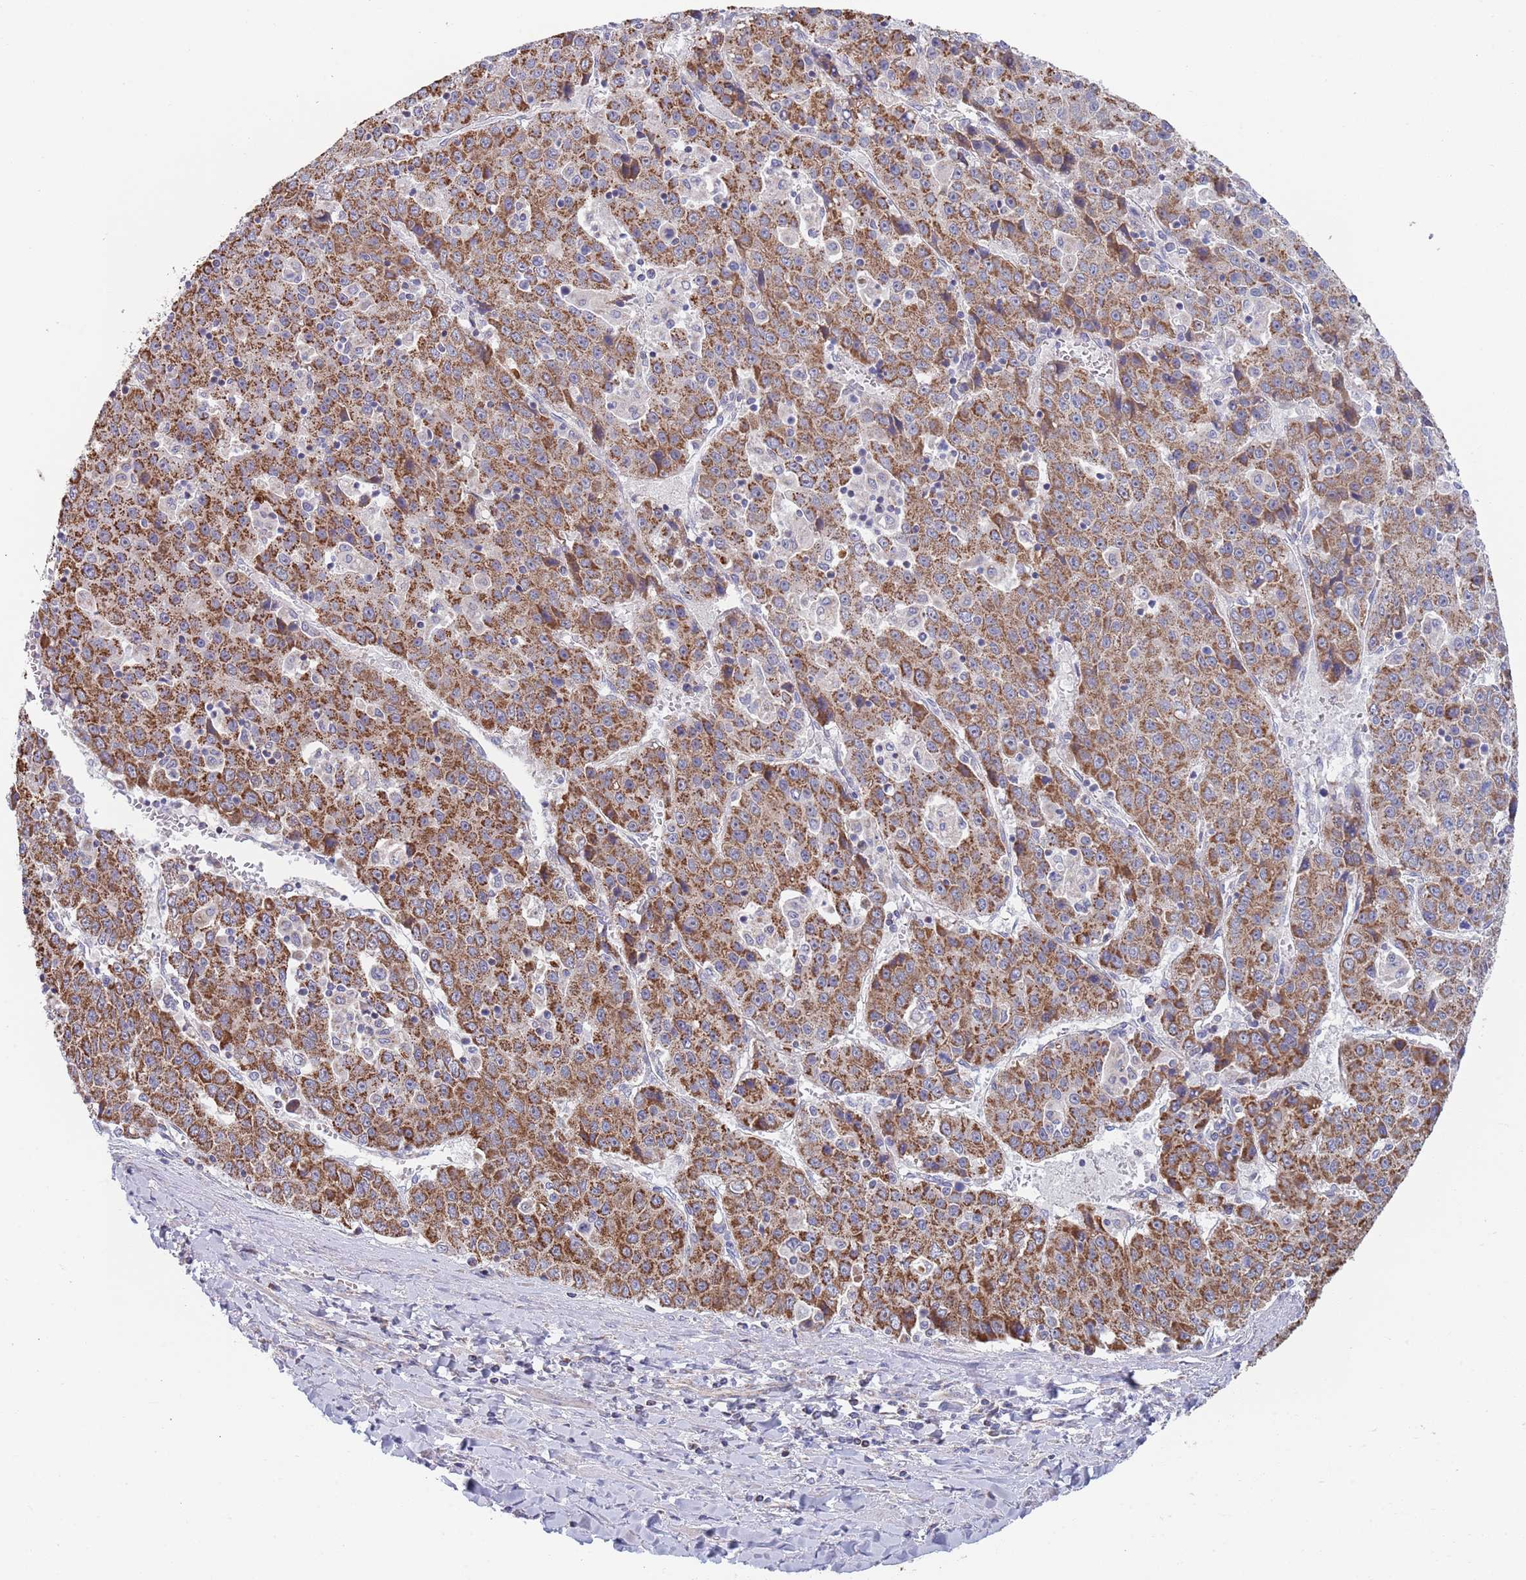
{"staining": {"intensity": "strong", "quantity": ">75%", "location": "cytoplasmic/membranous"}, "tissue": "liver cancer", "cell_type": "Tumor cells", "image_type": "cancer", "snomed": [{"axis": "morphology", "description": "Carcinoma, Hepatocellular, NOS"}, {"axis": "topography", "description": "Liver"}], "caption": "Immunohistochemical staining of liver cancer shows high levels of strong cytoplasmic/membranous expression in approximately >75% of tumor cells. (DAB IHC, brown staining for protein, blue staining for nuclei).", "gene": "PWWP3A", "patient": {"sex": "female", "age": 53}}